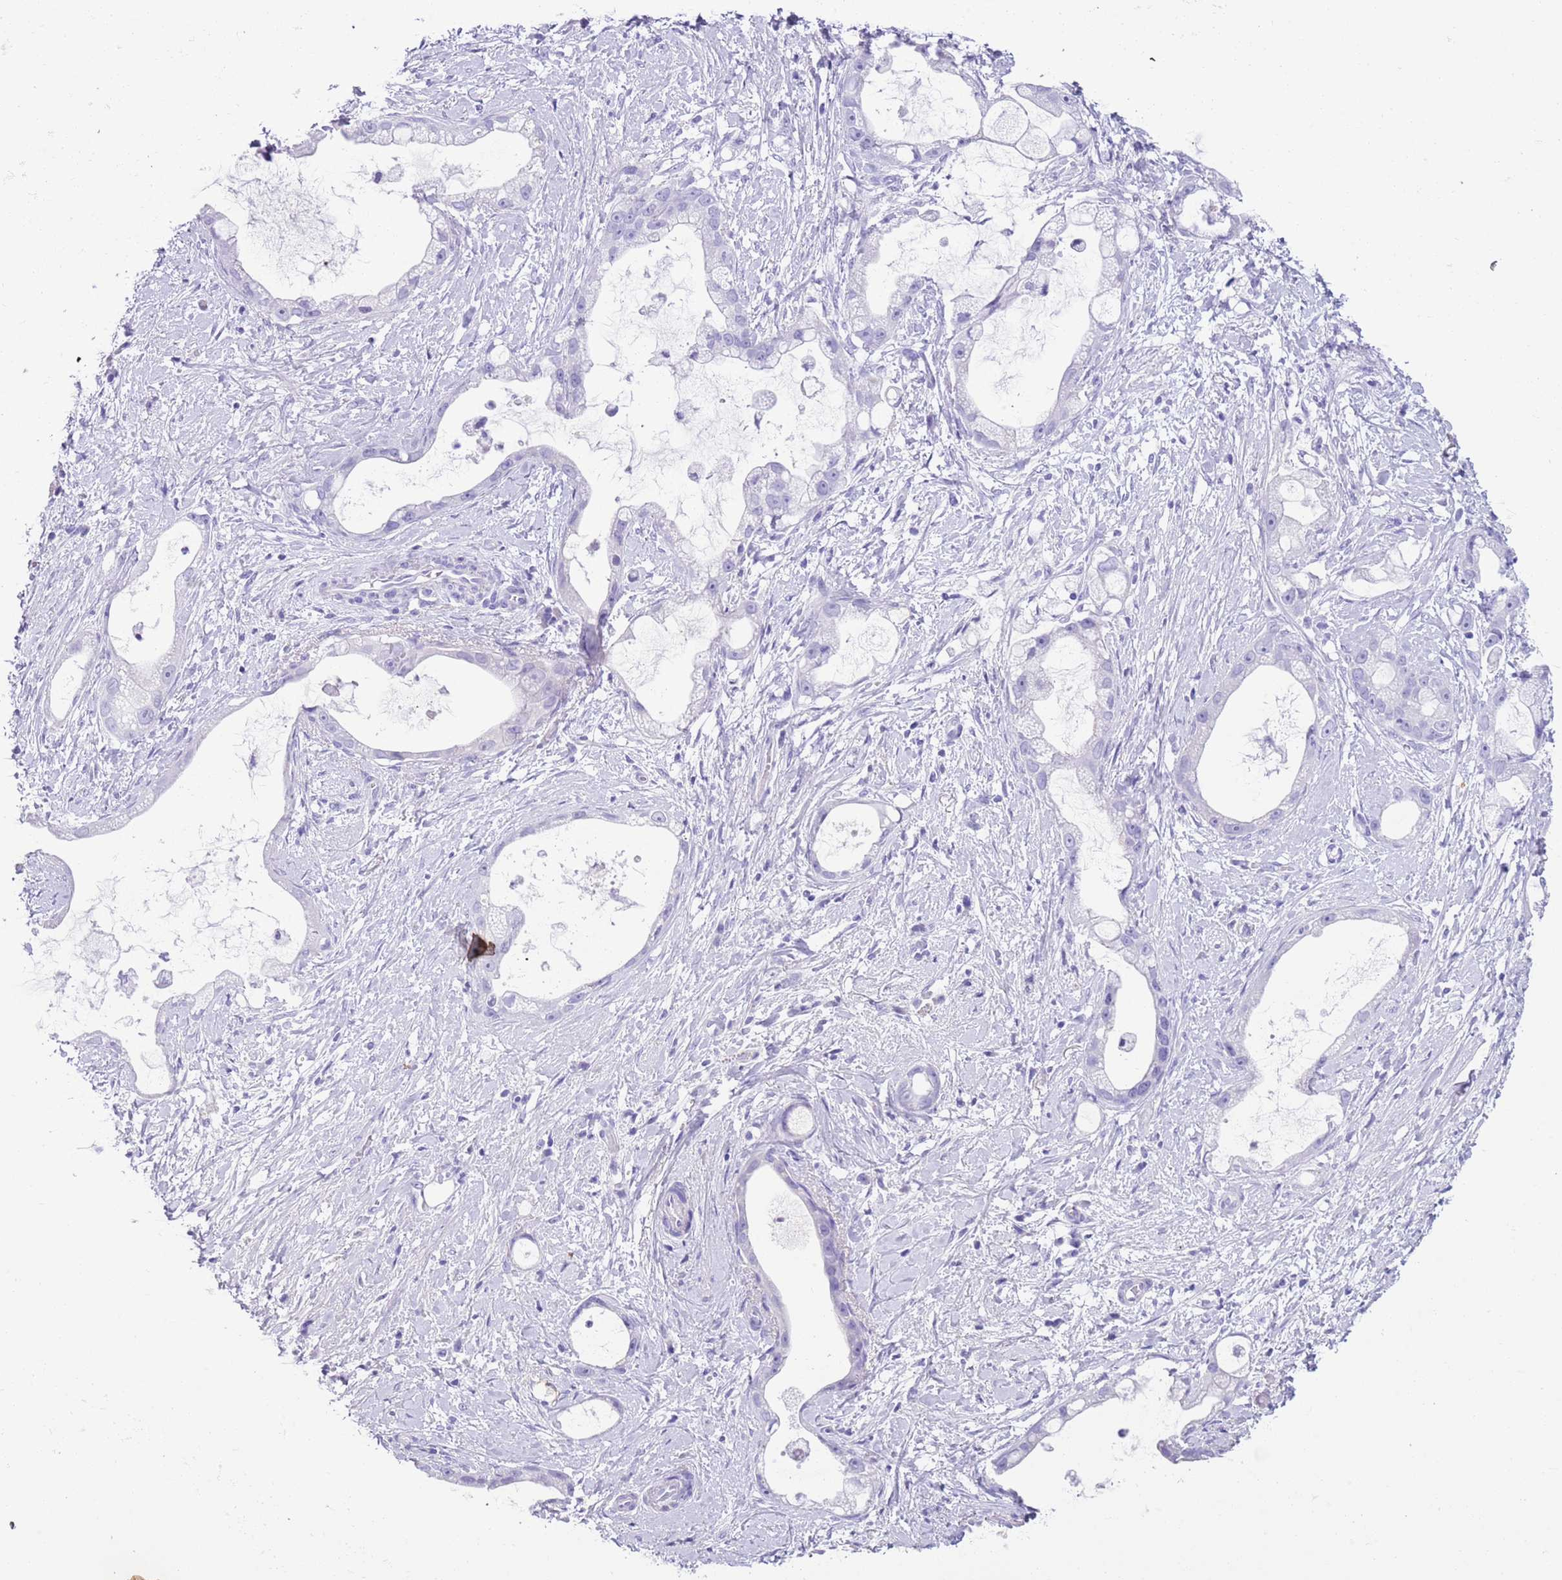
{"staining": {"intensity": "negative", "quantity": "none", "location": "none"}, "tissue": "stomach cancer", "cell_type": "Tumor cells", "image_type": "cancer", "snomed": [{"axis": "morphology", "description": "Adenocarcinoma, NOS"}, {"axis": "topography", "description": "Stomach"}], "caption": "Immunohistochemical staining of human stomach adenocarcinoma shows no significant expression in tumor cells.", "gene": "TBC1D10B", "patient": {"sex": "male", "age": 55}}